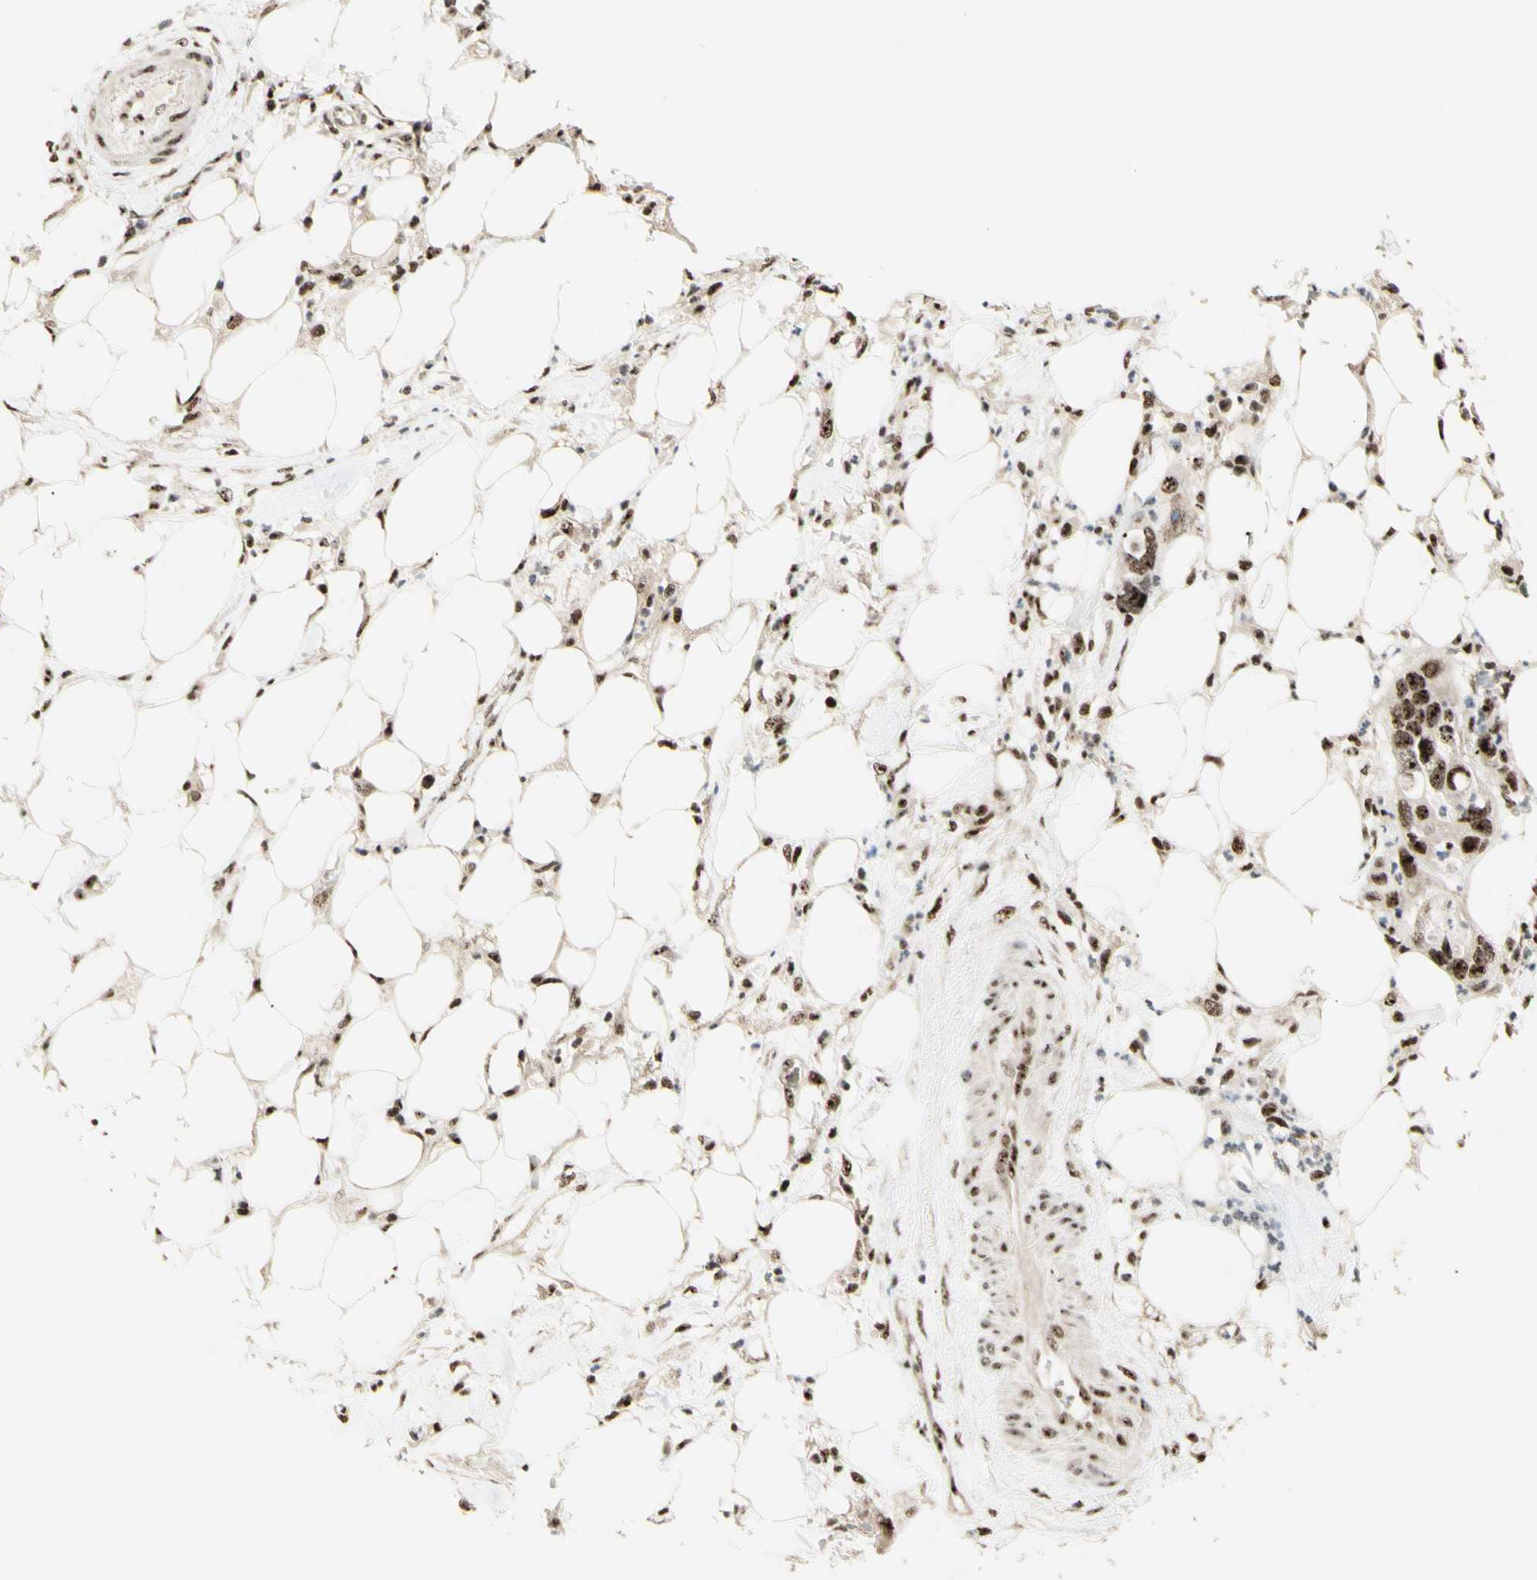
{"staining": {"intensity": "strong", "quantity": "25%-75%", "location": "nuclear"}, "tissue": "pancreatic cancer", "cell_type": "Tumor cells", "image_type": "cancer", "snomed": [{"axis": "morphology", "description": "Adenocarcinoma, NOS"}, {"axis": "topography", "description": "Pancreas"}], "caption": "Pancreatic cancer stained for a protein exhibits strong nuclear positivity in tumor cells.", "gene": "DHX9", "patient": {"sex": "female", "age": 71}}